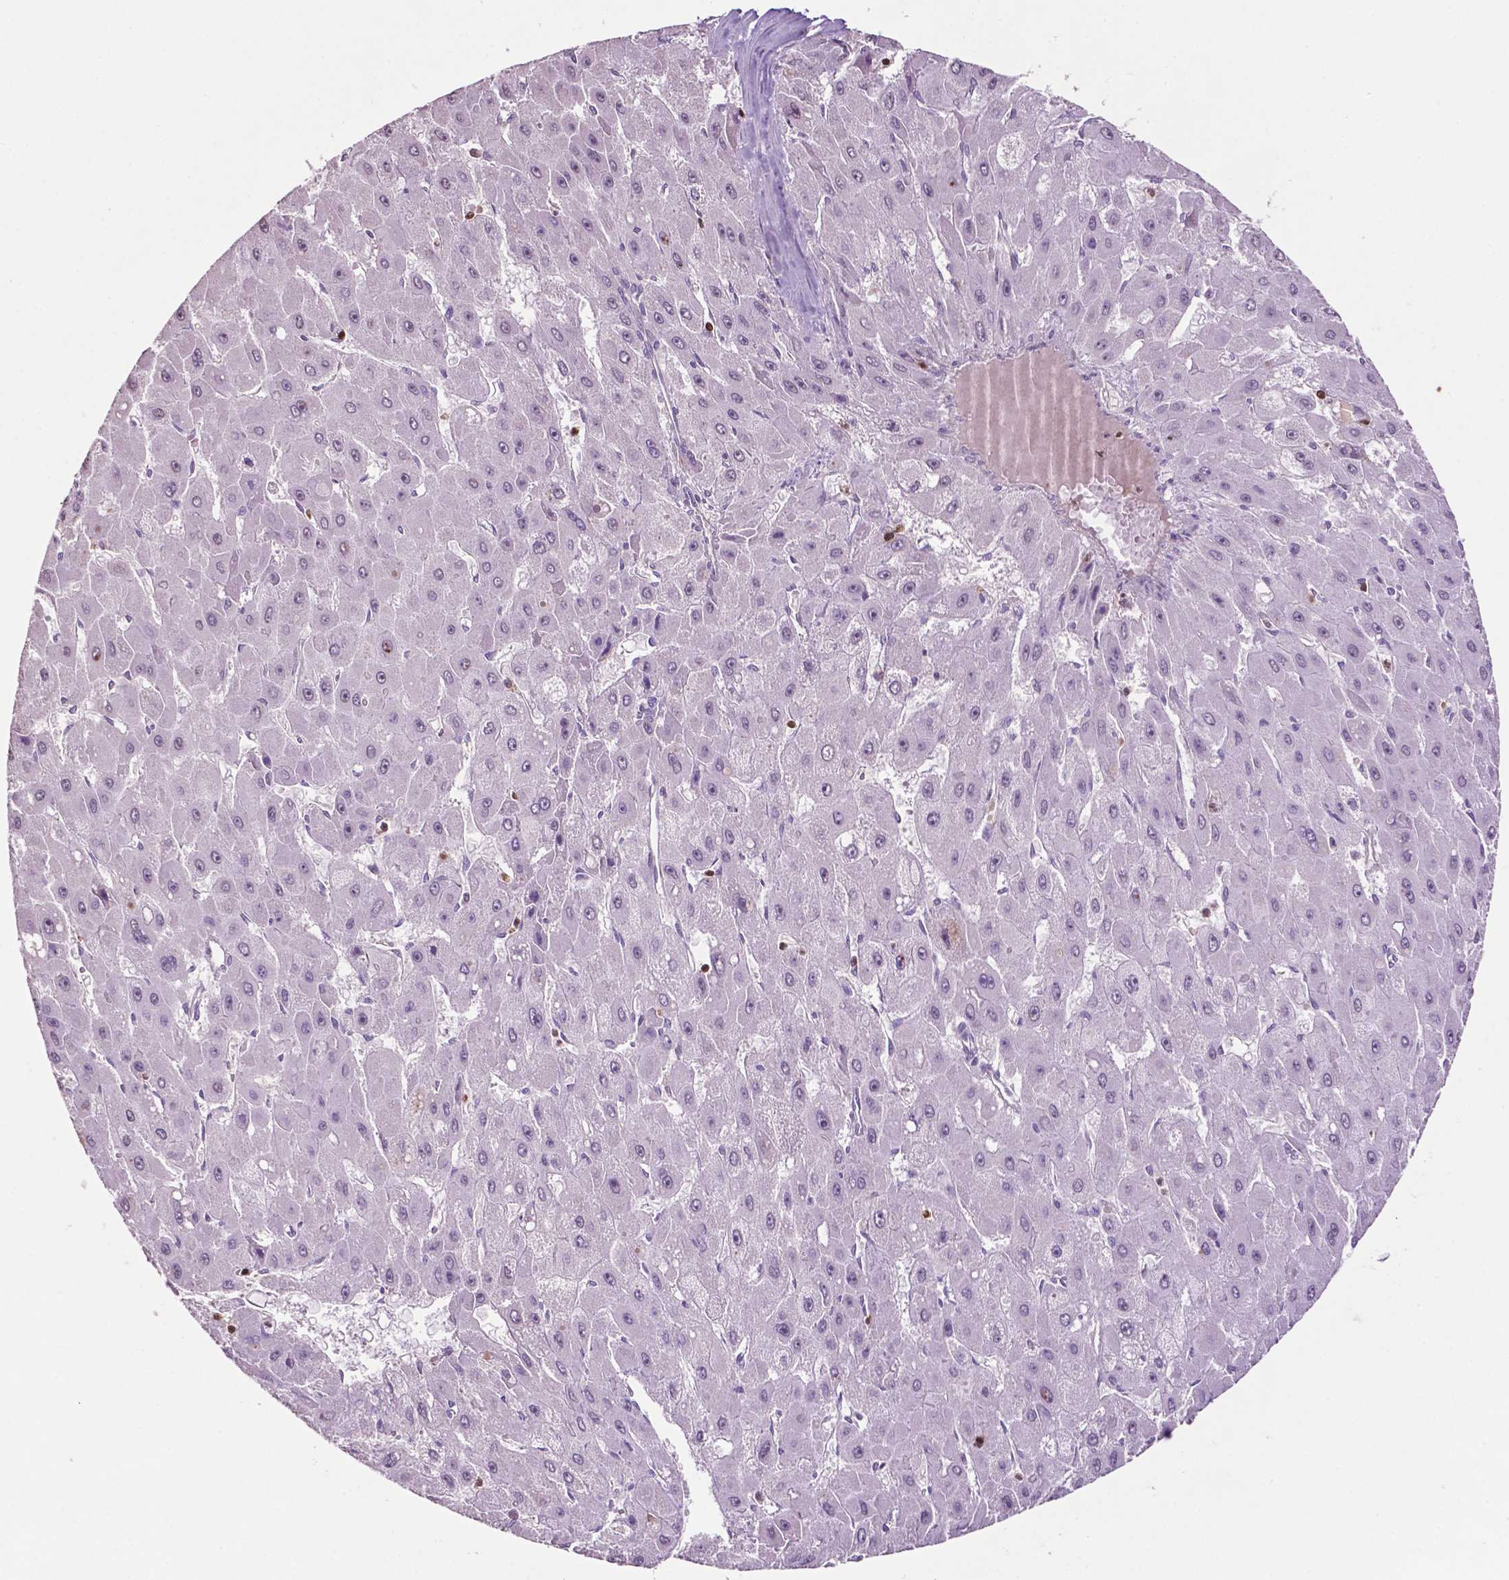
{"staining": {"intensity": "negative", "quantity": "none", "location": "none"}, "tissue": "liver cancer", "cell_type": "Tumor cells", "image_type": "cancer", "snomed": [{"axis": "morphology", "description": "Carcinoma, Hepatocellular, NOS"}, {"axis": "topography", "description": "Liver"}], "caption": "Immunohistochemistry micrograph of human liver cancer (hepatocellular carcinoma) stained for a protein (brown), which demonstrates no staining in tumor cells.", "gene": "TBC1D10C", "patient": {"sex": "female", "age": 25}}